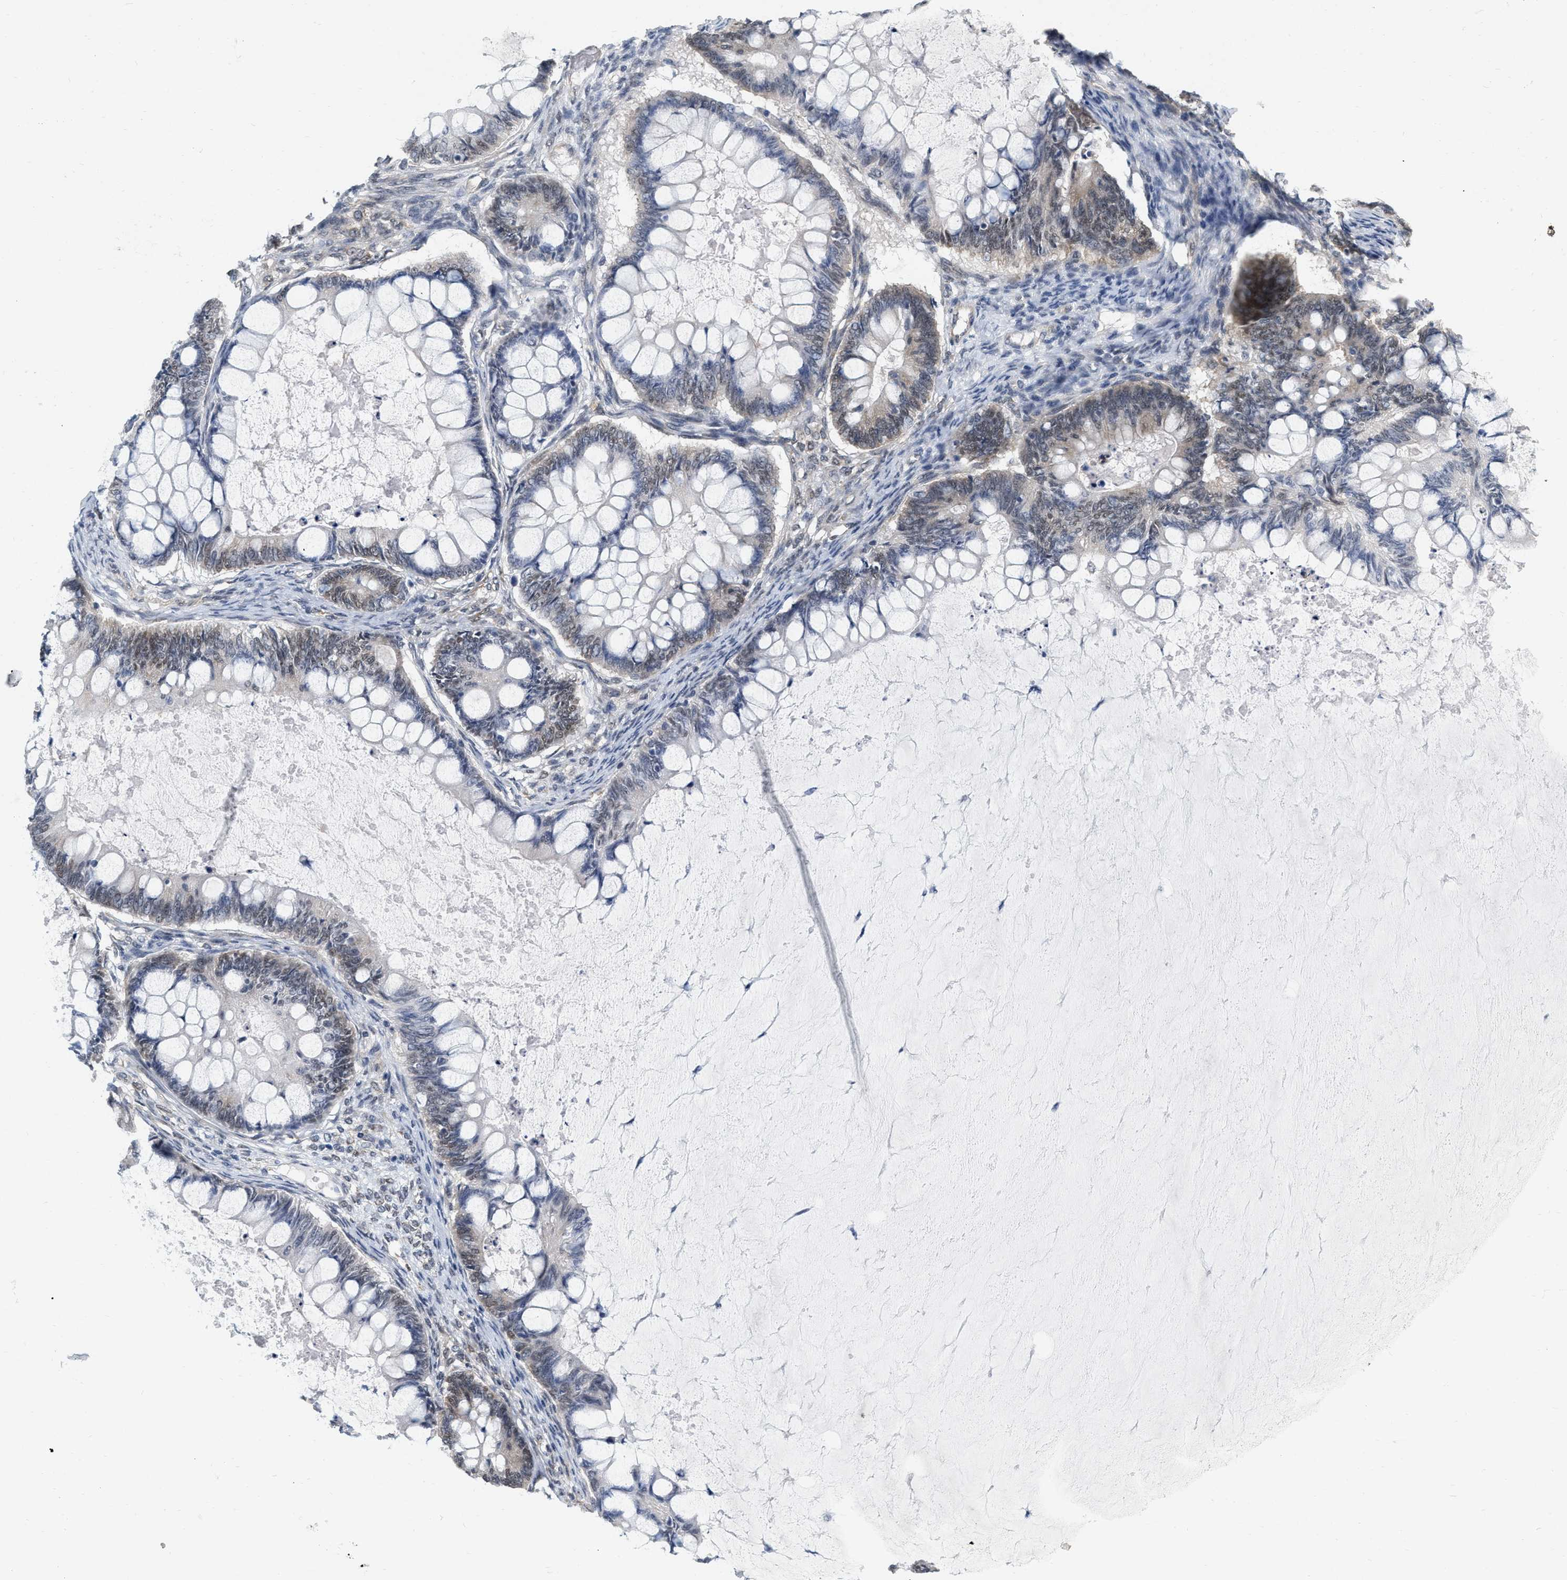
{"staining": {"intensity": "weak", "quantity": "25%-75%", "location": "cytoplasmic/membranous,nuclear"}, "tissue": "ovarian cancer", "cell_type": "Tumor cells", "image_type": "cancer", "snomed": [{"axis": "morphology", "description": "Cystadenocarcinoma, mucinous, NOS"}, {"axis": "topography", "description": "Ovary"}], "caption": "A histopathology image showing weak cytoplasmic/membranous and nuclear staining in about 25%-75% of tumor cells in ovarian cancer, as visualized by brown immunohistochemical staining.", "gene": "RUVBL1", "patient": {"sex": "female", "age": 61}}